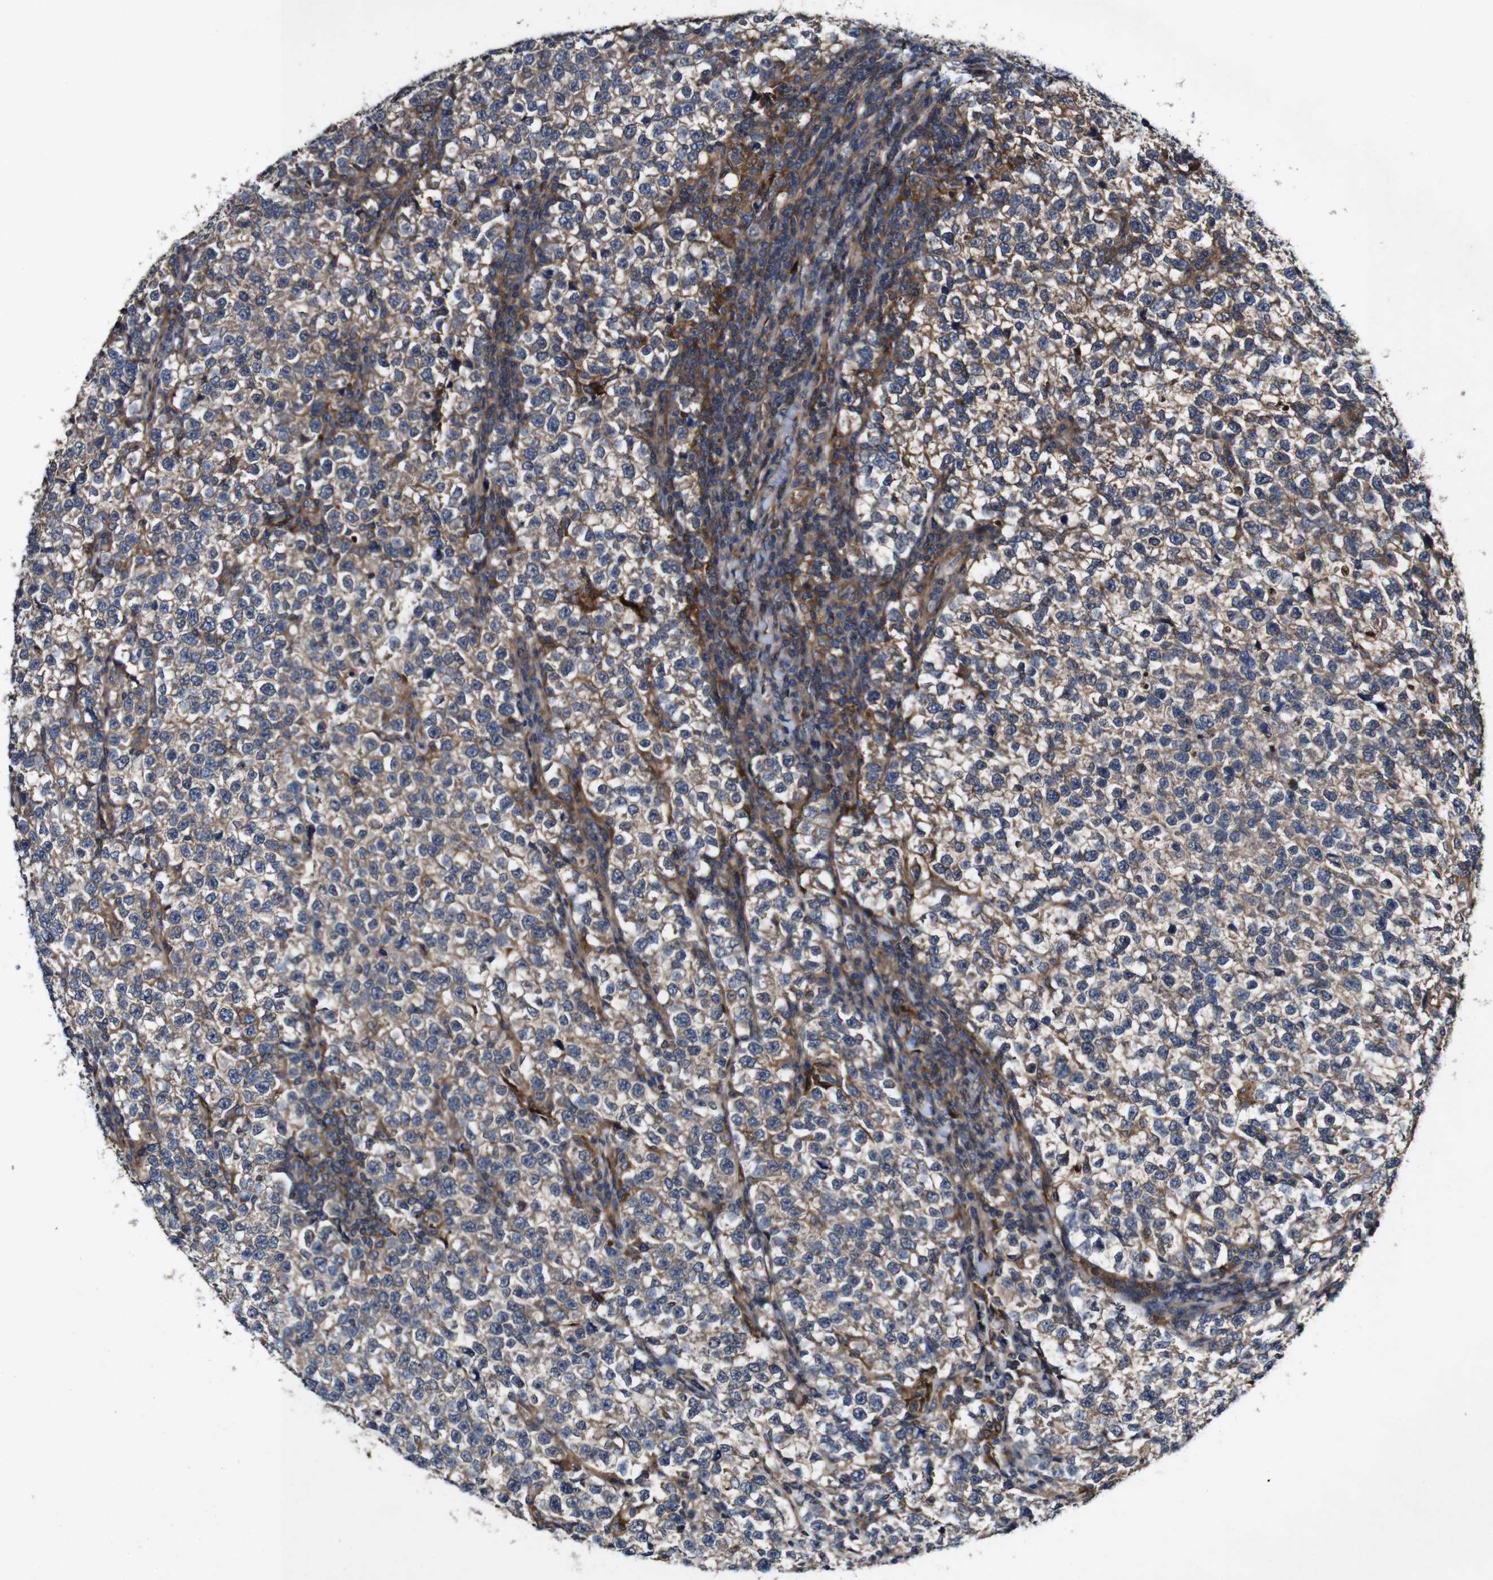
{"staining": {"intensity": "weak", "quantity": ">75%", "location": "cytoplasmic/membranous"}, "tissue": "testis cancer", "cell_type": "Tumor cells", "image_type": "cancer", "snomed": [{"axis": "morphology", "description": "Normal tissue, NOS"}, {"axis": "morphology", "description": "Seminoma, NOS"}, {"axis": "topography", "description": "Testis"}], "caption": "Immunohistochemical staining of human testis cancer displays low levels of weak cytoplasmic/membranous expression in about >75% of tumor cells.", "gene": "GSDME", "patient": {"sex": "male", "age": 43}}